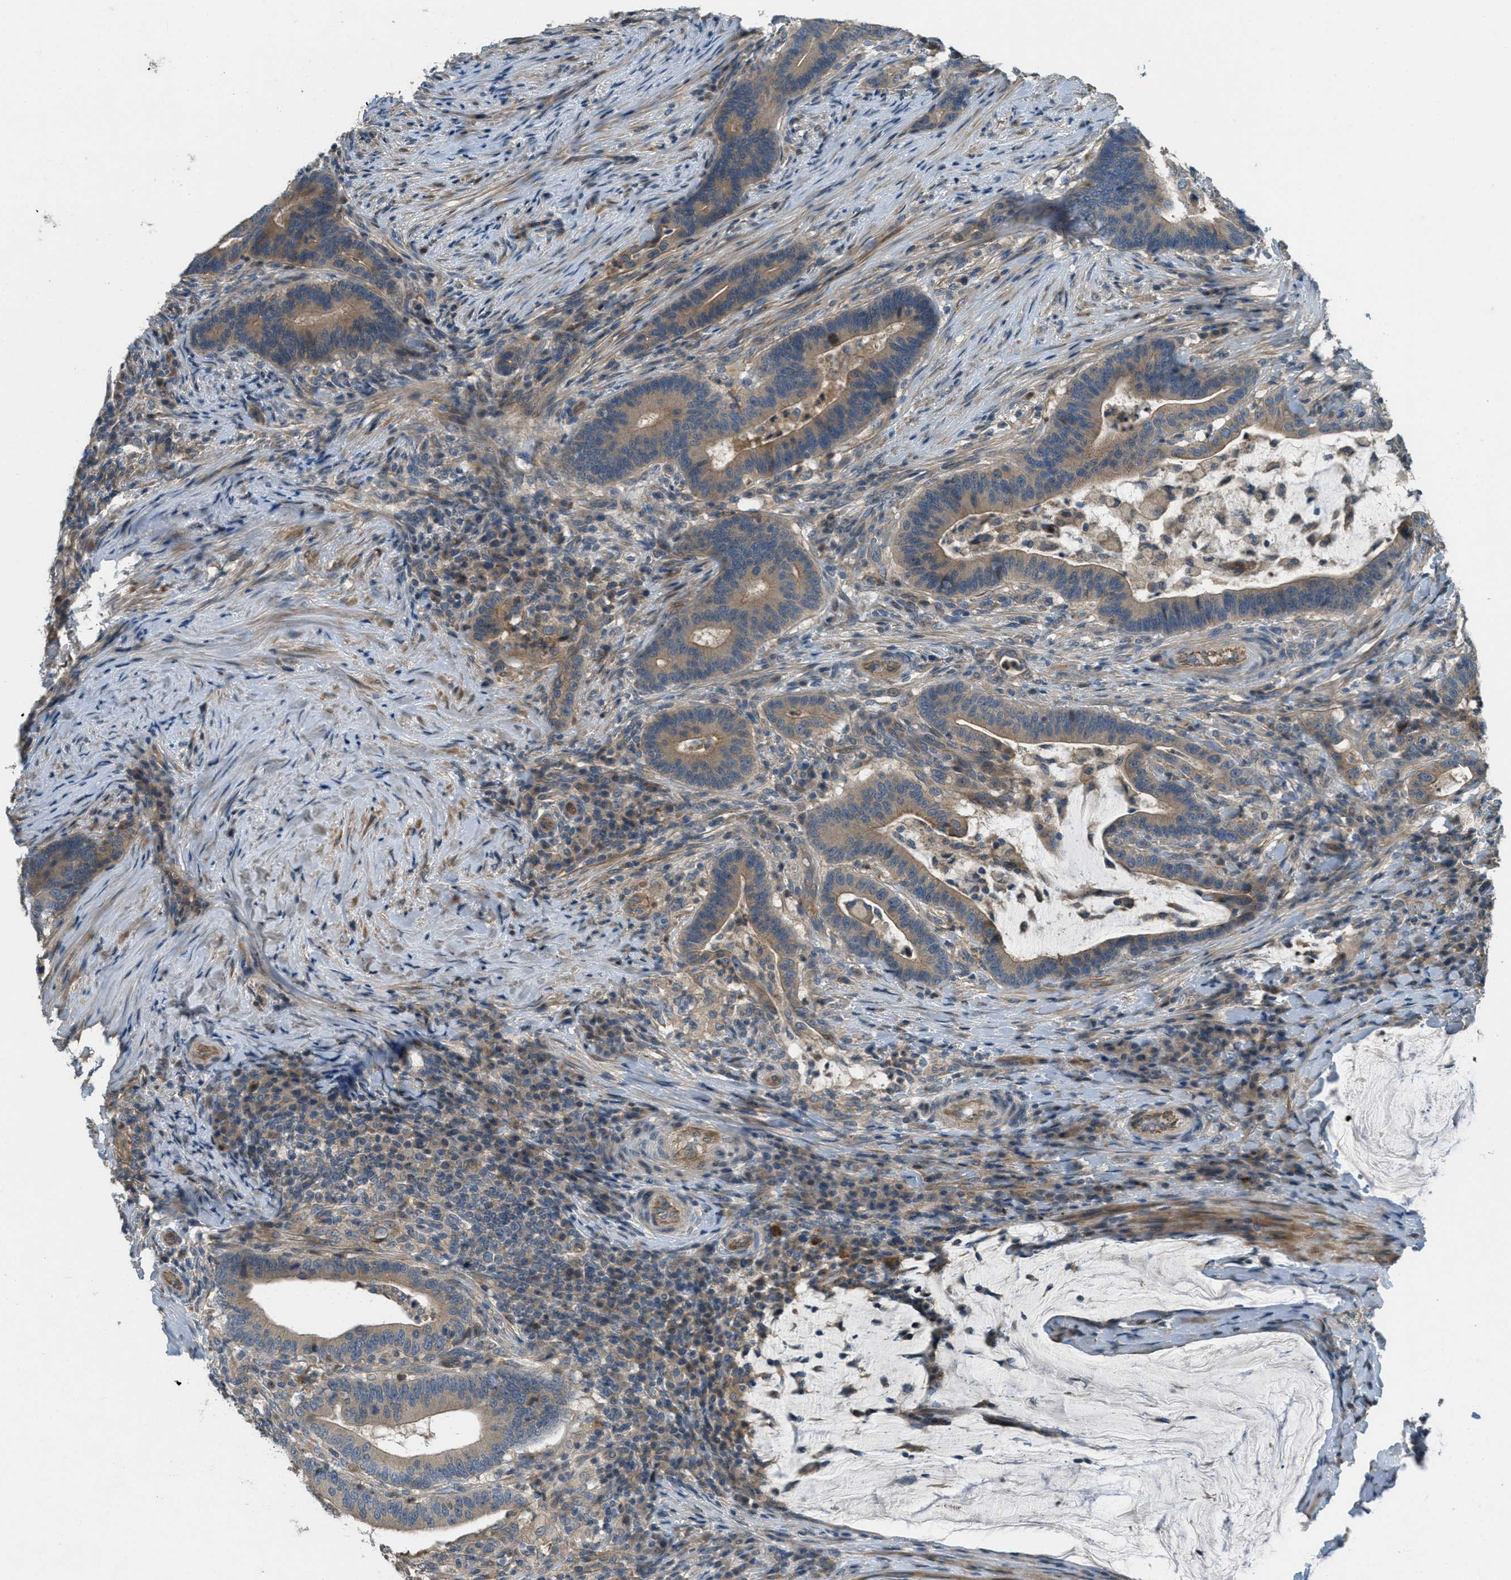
{"staining": {"intensity": "weak", "quantity": ">75%", "location": "cytoplasmic/membranous"}, "tissue": "colorectal cancer", "cell_type": "Tumor cells", "image_type": "cancer", "snomed": [{"axis": "morphology", "description": "Normal tissue, NOS"}, {"axis": "morphology", "description": "Adenocarcinoma, NOS"}, {"axis": "topography", "description": "Colon"}], "caption": "The immunohistochemical stain highlights weak cytoplasmic/membranous staining in tumor cells of colorectal adenocarcinoma tissue.", "gene": "ADCY6", "patient": {"sex": "female", "age": 66}}